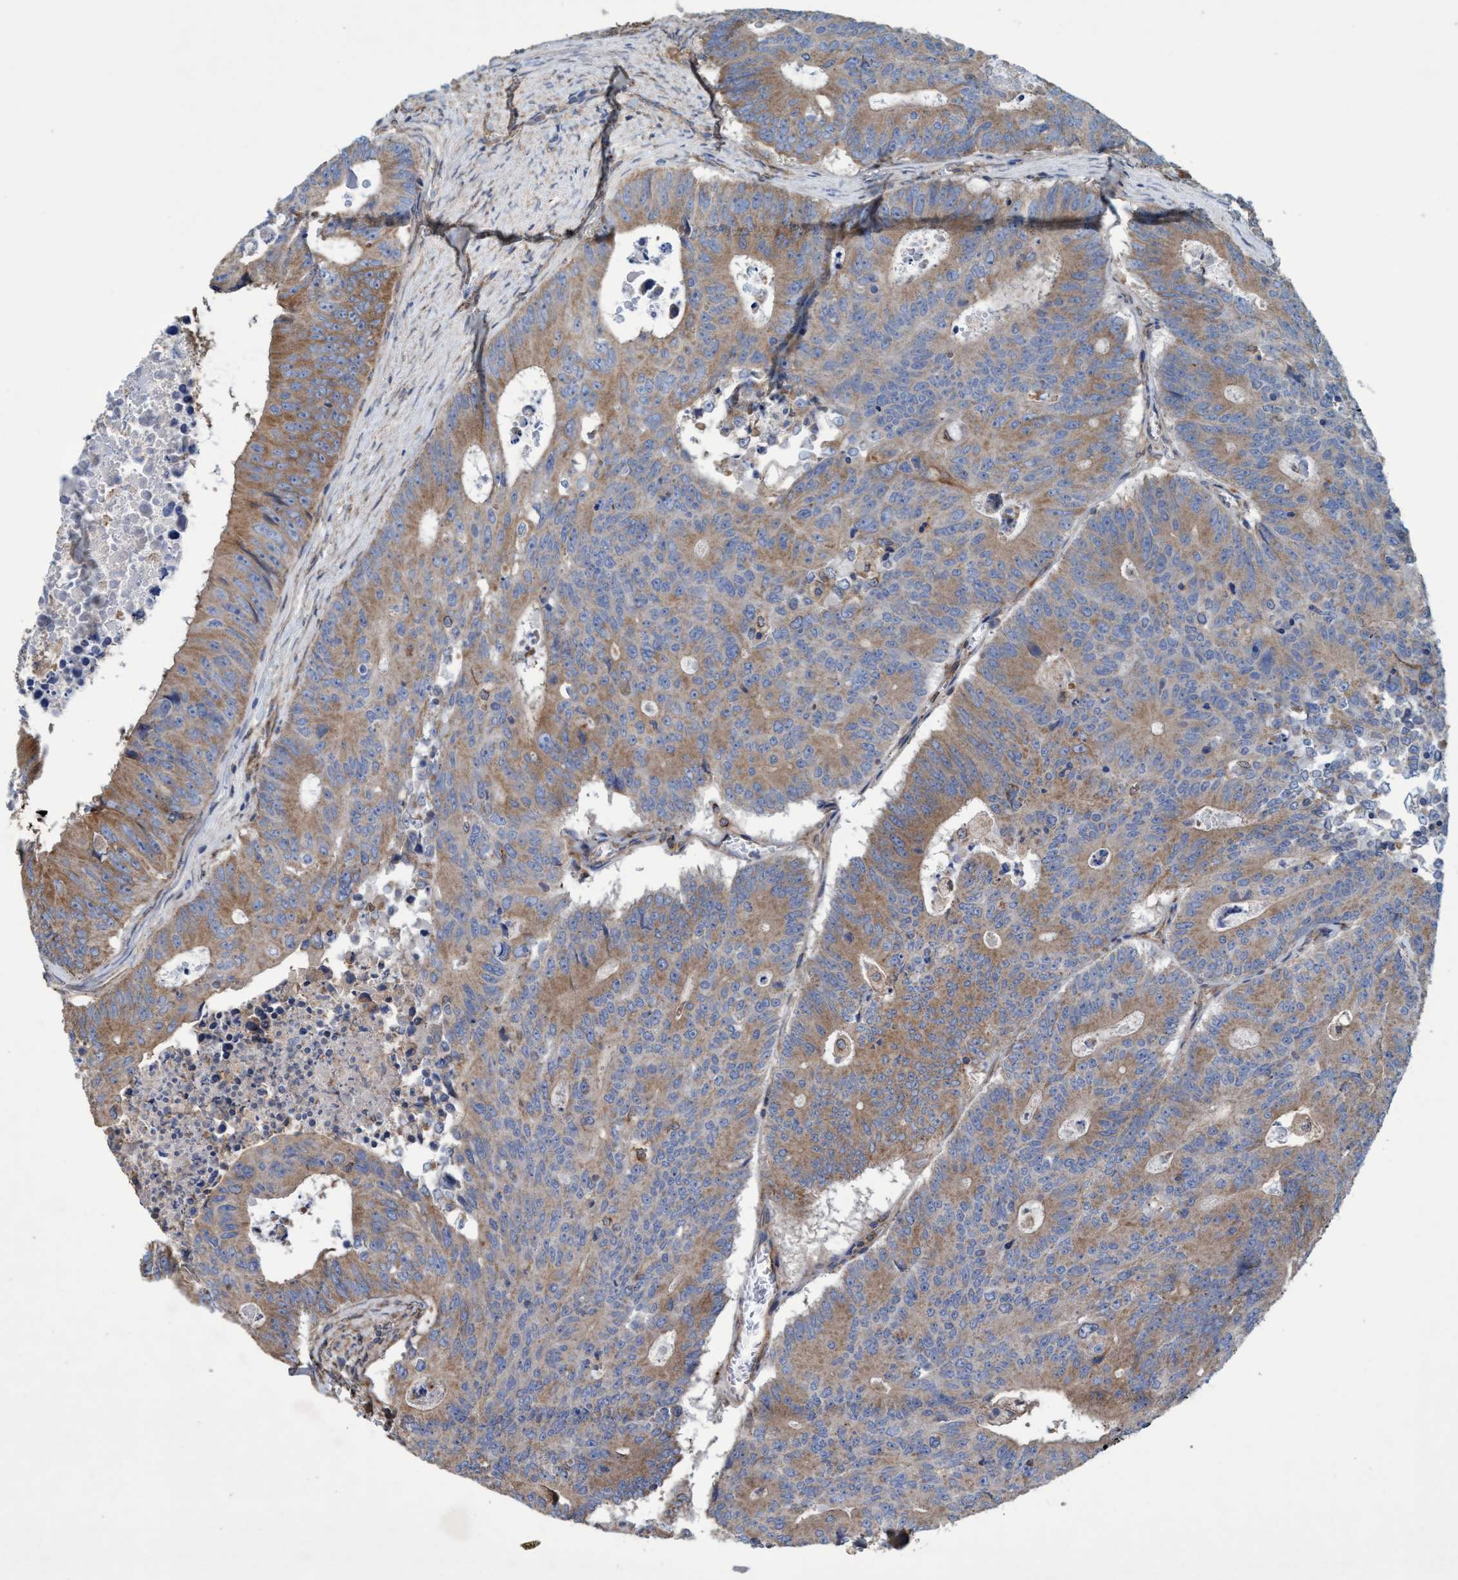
{"staining": {"intensity": "moderate", "quantity": ">75%", "location": "cytoplasmic/membranous"}, "tissue": "colorectal cancer", "cell_type": "Tumor cells", "image_type": "cancer", "snomed": [{"axis": "morphology", "description": "Adenocarcinoma, NOS"}, {"axis": "topography", "description": "Colon"}], "caption": "The immunohistochemical stain highlights moderate cytoplasmic/membranous staining in tumor cells of adenocarcinoma (colorectal) tissue. (Stains: DAB in brown, nuclei in blue, Microscopy: brightfield microscopy at high magnification).", "gene": "BICD2", "patient": {"sex": "male", "age": 87}}